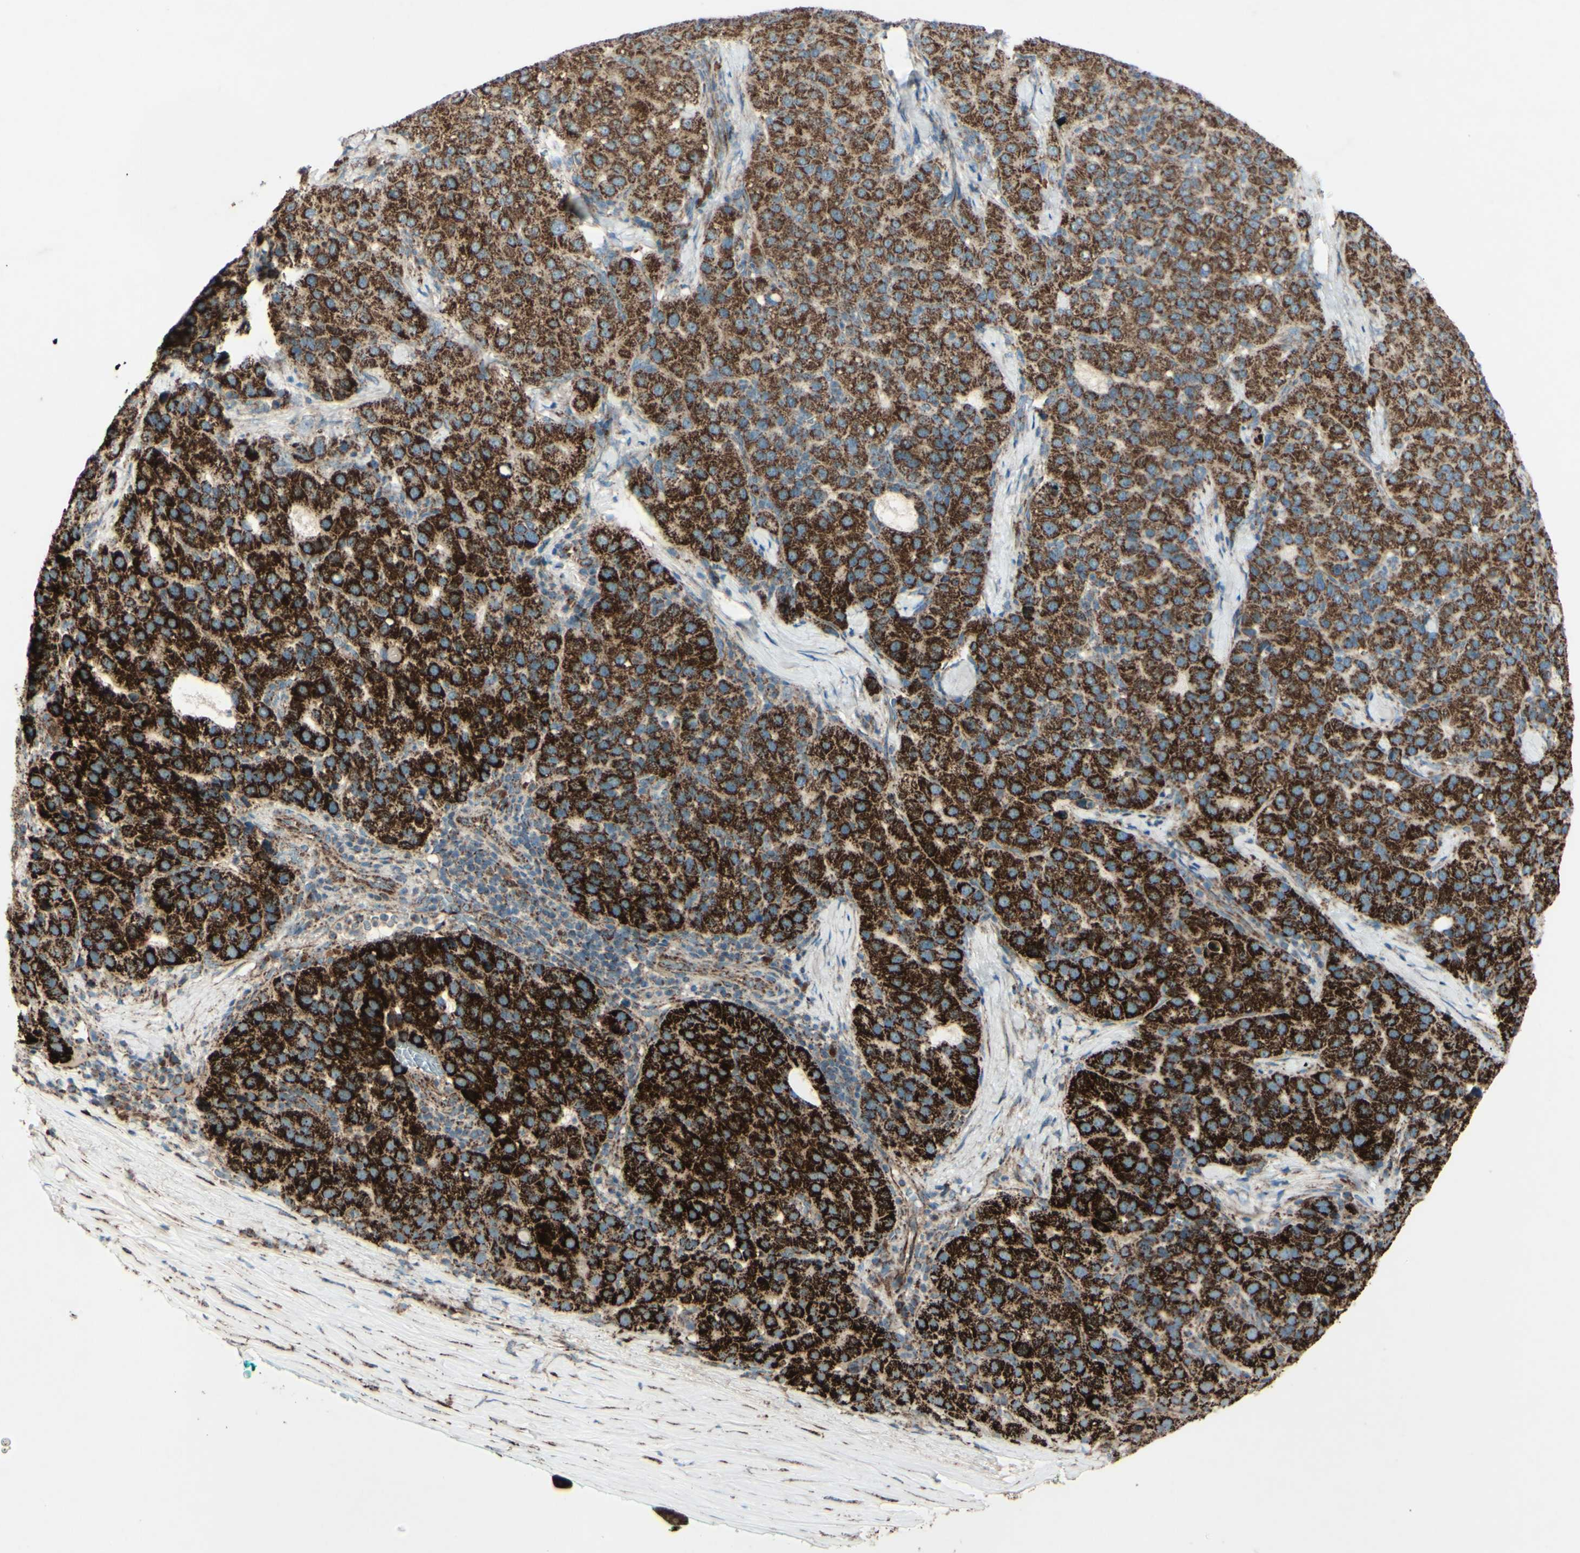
{"staining": {"intensity": "strong", "quantity": ">75%", "location": "cytoplasmic/membranous"}, "tissue": "liver cancer", "cell_type": "Tumor cells", "image_type": "cancer", "snomed": [{"axis": "morphology", "description": "Carcinoma, Hepatocellular, NOS"}, {"axis": "topography", "description": "Liver"}], "caption": "Liver cancer stained with immunohistochemistry reveals strong cytoplasmic/membranous positivity in about >75% of tumor cells.", "gene": "RHOT1", "patient": {"sex": "male", "age": 65}}